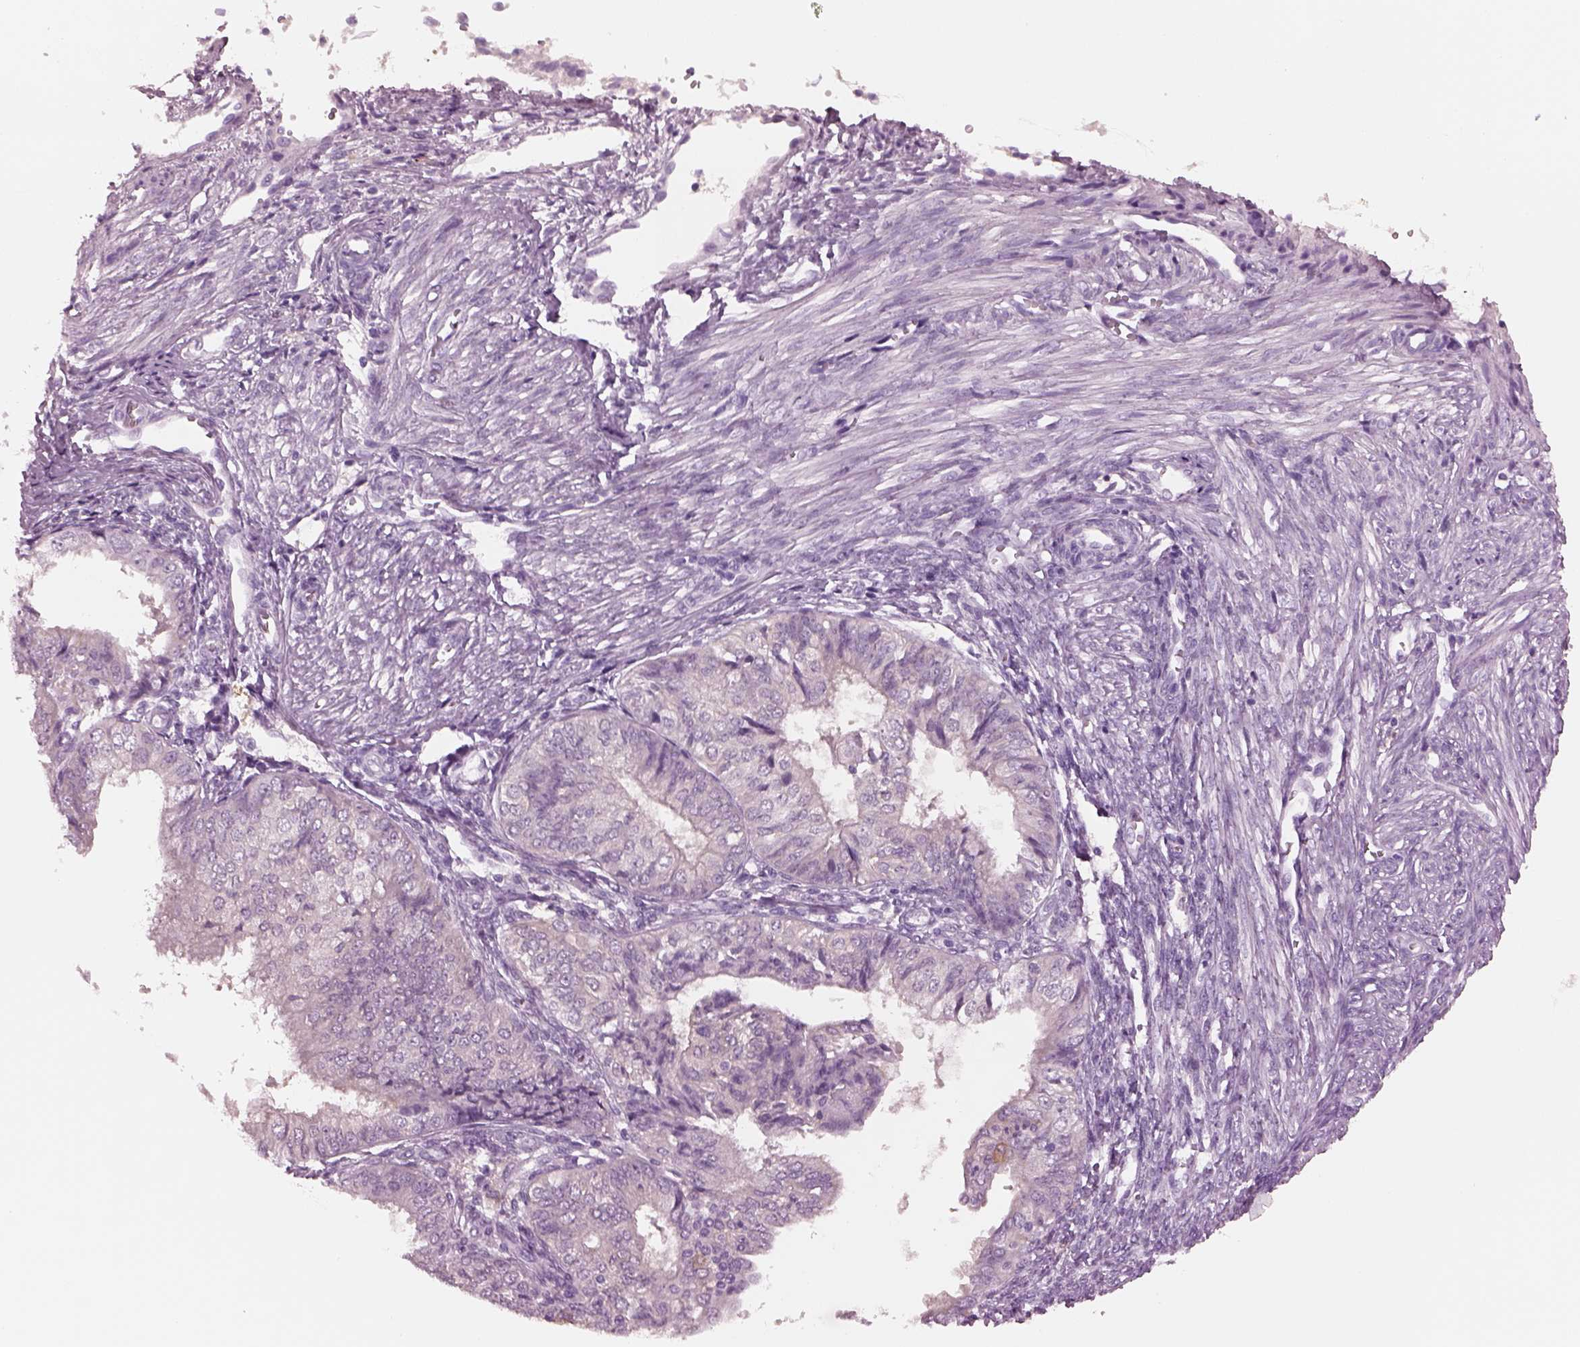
{"staining": {"intensity": "negative", "quantity": "none", "location": "none"}, "tissue": "endometrial cancer", "cell_type": "Tumor cells", "image_type": "cancer", "snomed": [{"axis": "morphology", "description": "Adenocarcinoma, NOS"}, {"axis": "topography", "description": "Endometrium"}], "caption": "High power microscopy image of an immunohistochemistry photomicrograph of endometrial adenocarcinoma, revealing no significant staining in tumor cells.", "gene": "SHTN1", "patient": {"sex": "female", "age": 58}}